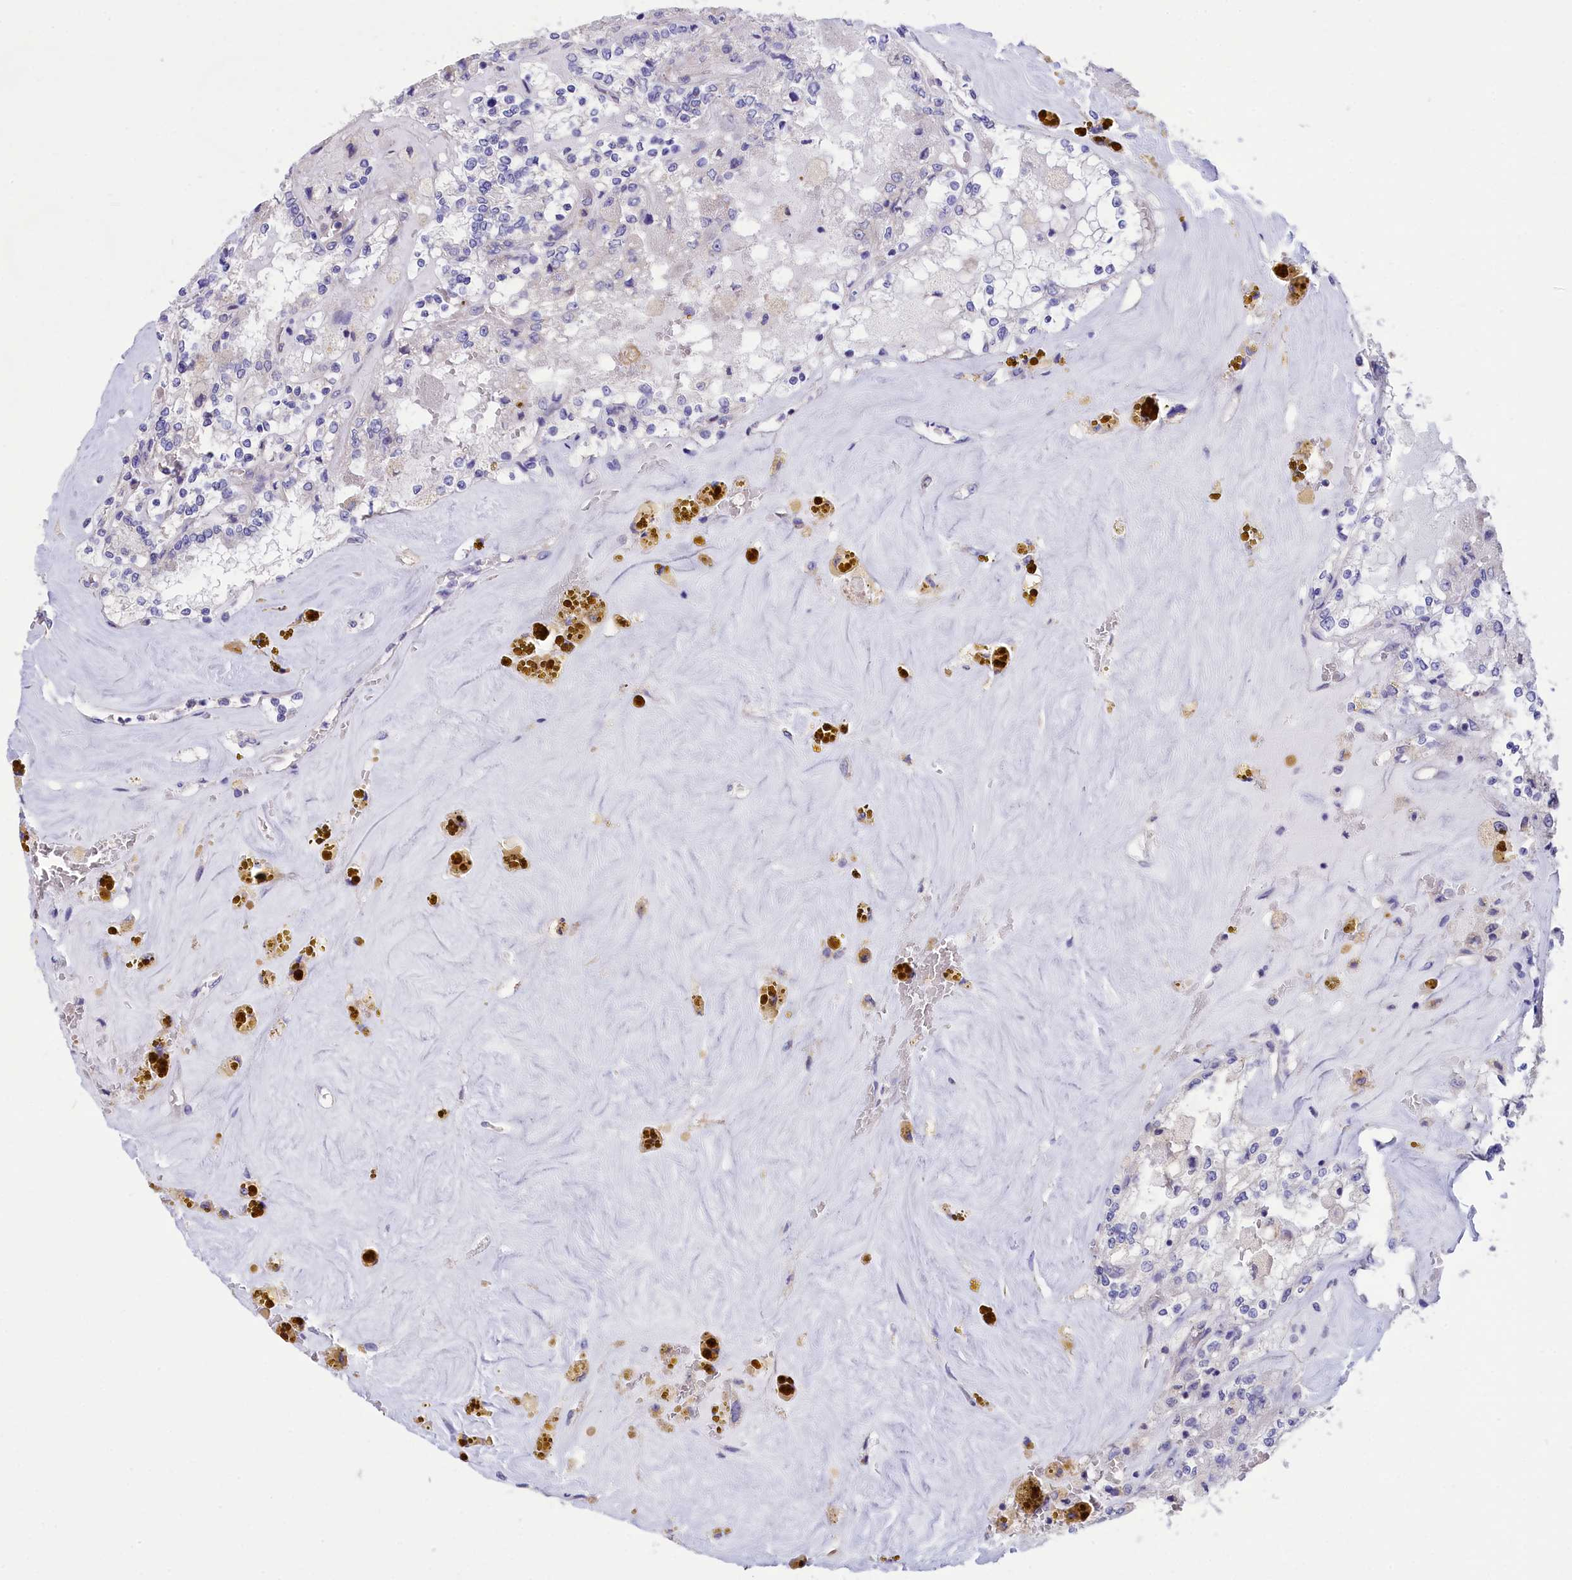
{"staining": {"intensity": "negative", "quantity": "none", "location": "none"}, "tissue": "renal cancer", "cell_type": "Tumor cells", "image_type": "cancer", "snomed": [{"axis": "morphology", "description": "Adenocarcinoma, NOS"}, {"axis": "topography", "description": "Kidney"}], "caption": "High magnification brightfield microscopy of renal adenocarcinoma stained with DAB (brown) and counterstained with hematoxylin (blue): tumor cells show no significant staining. The staining is performed using DAB (3,3'-diaminobenzidine) brown chromogen with nuclei counter-stained in using hematoxylin.", "gene": "CYP2U1", "patient": {"sex": "female", "age": 56}}